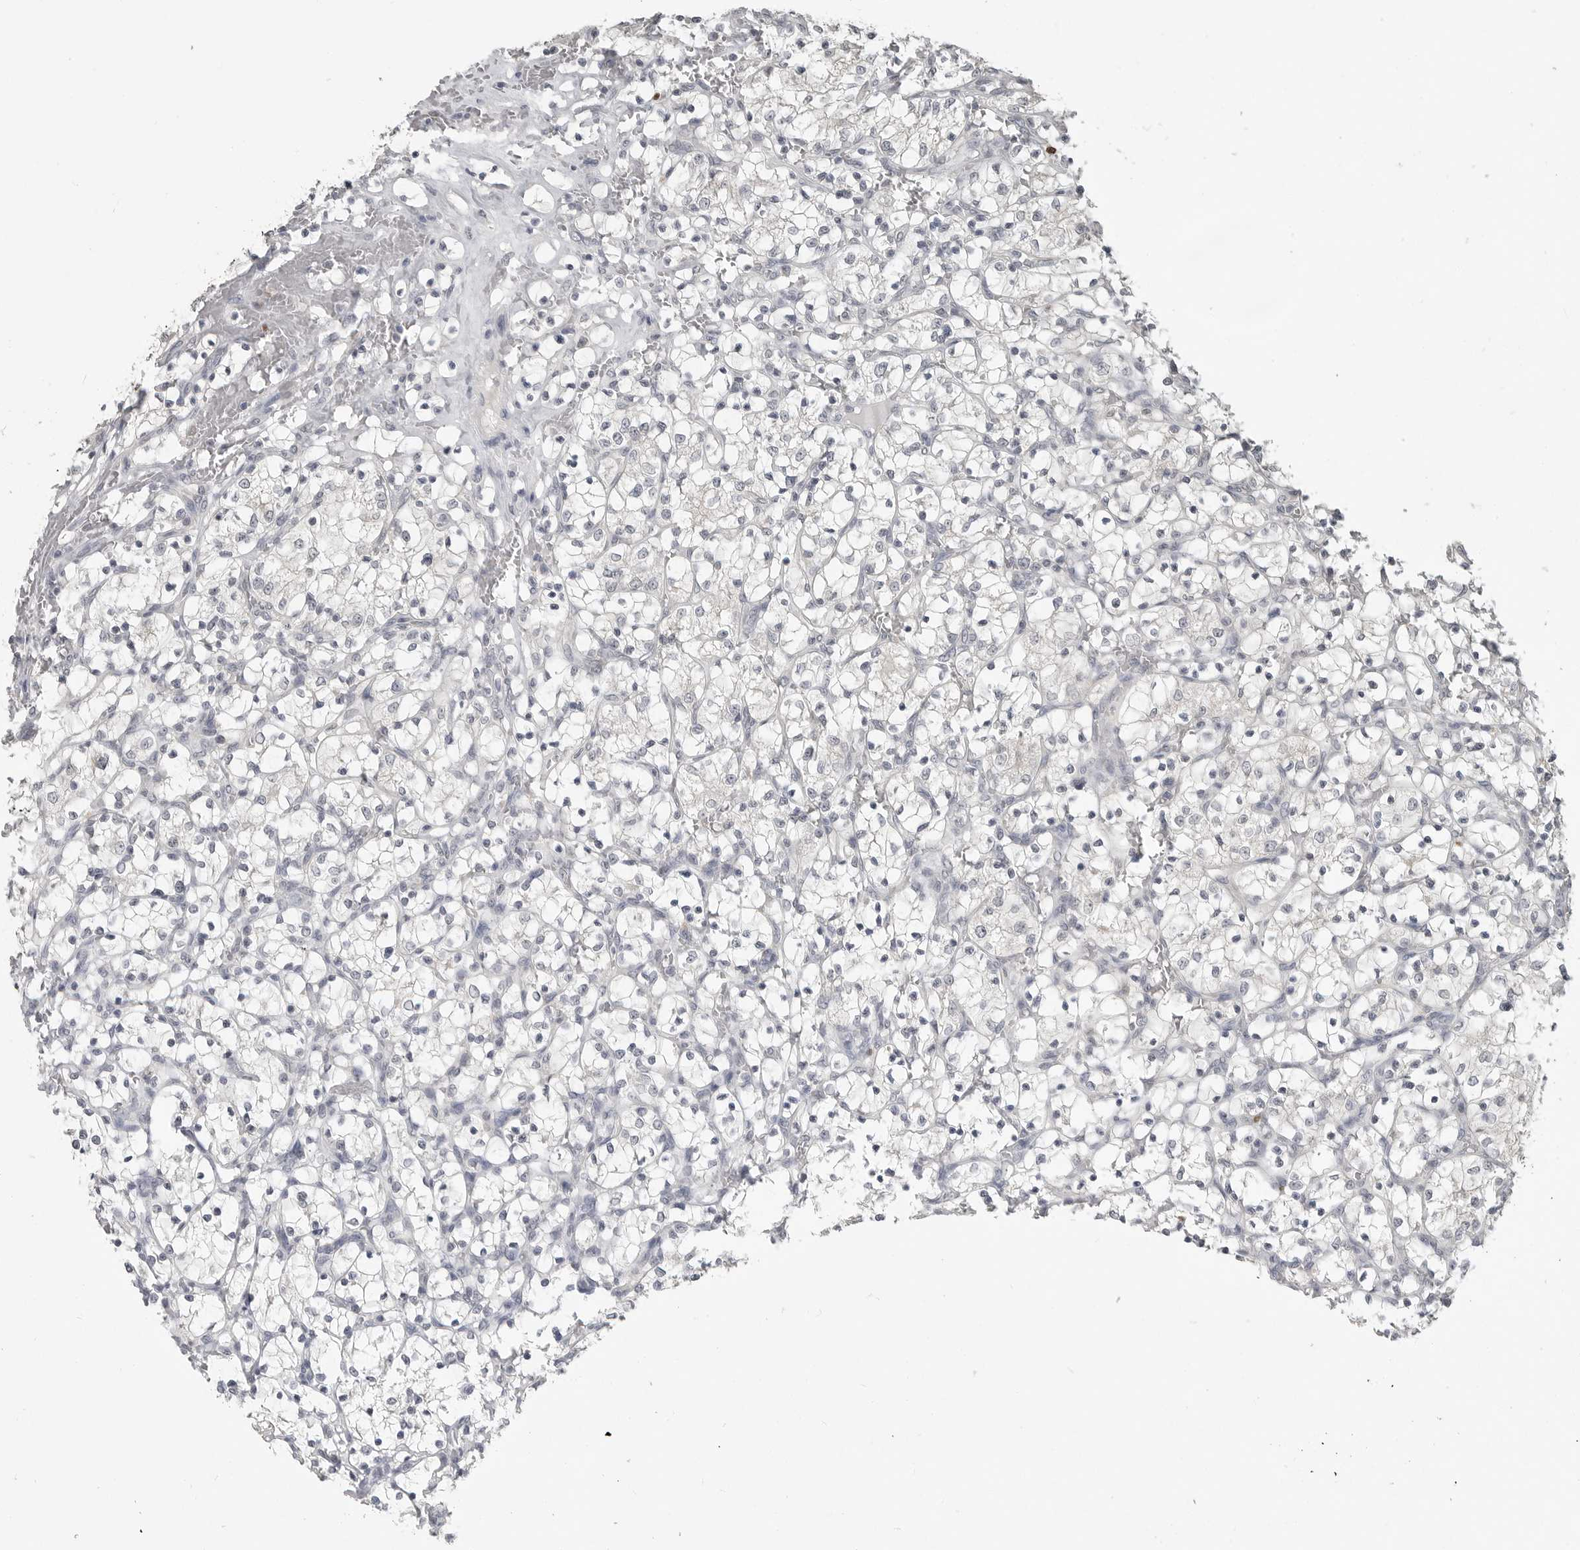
{"staining": {"intensity": "negative", "quantity": "none", "location": "none"}, "tissue": "renal cancer", "cell_type": "Tumor cells", "image_type": "cancer", "snomed": [{"axis": "morphology", "description": "Adenocarcinoma, NOS"}, {"axis": "topography", "description": "Kidney"}], "caption": "Protein analysis of renal cancer (adenocarcinoma) reveals no significant expression in tumor cells. (DAB (3,3'-diaminobenzidine) immunohistochemistry with hematoxylin counter stain).", "gene": "FOXP3", "patient": {"sex": "female", "age": 69}}